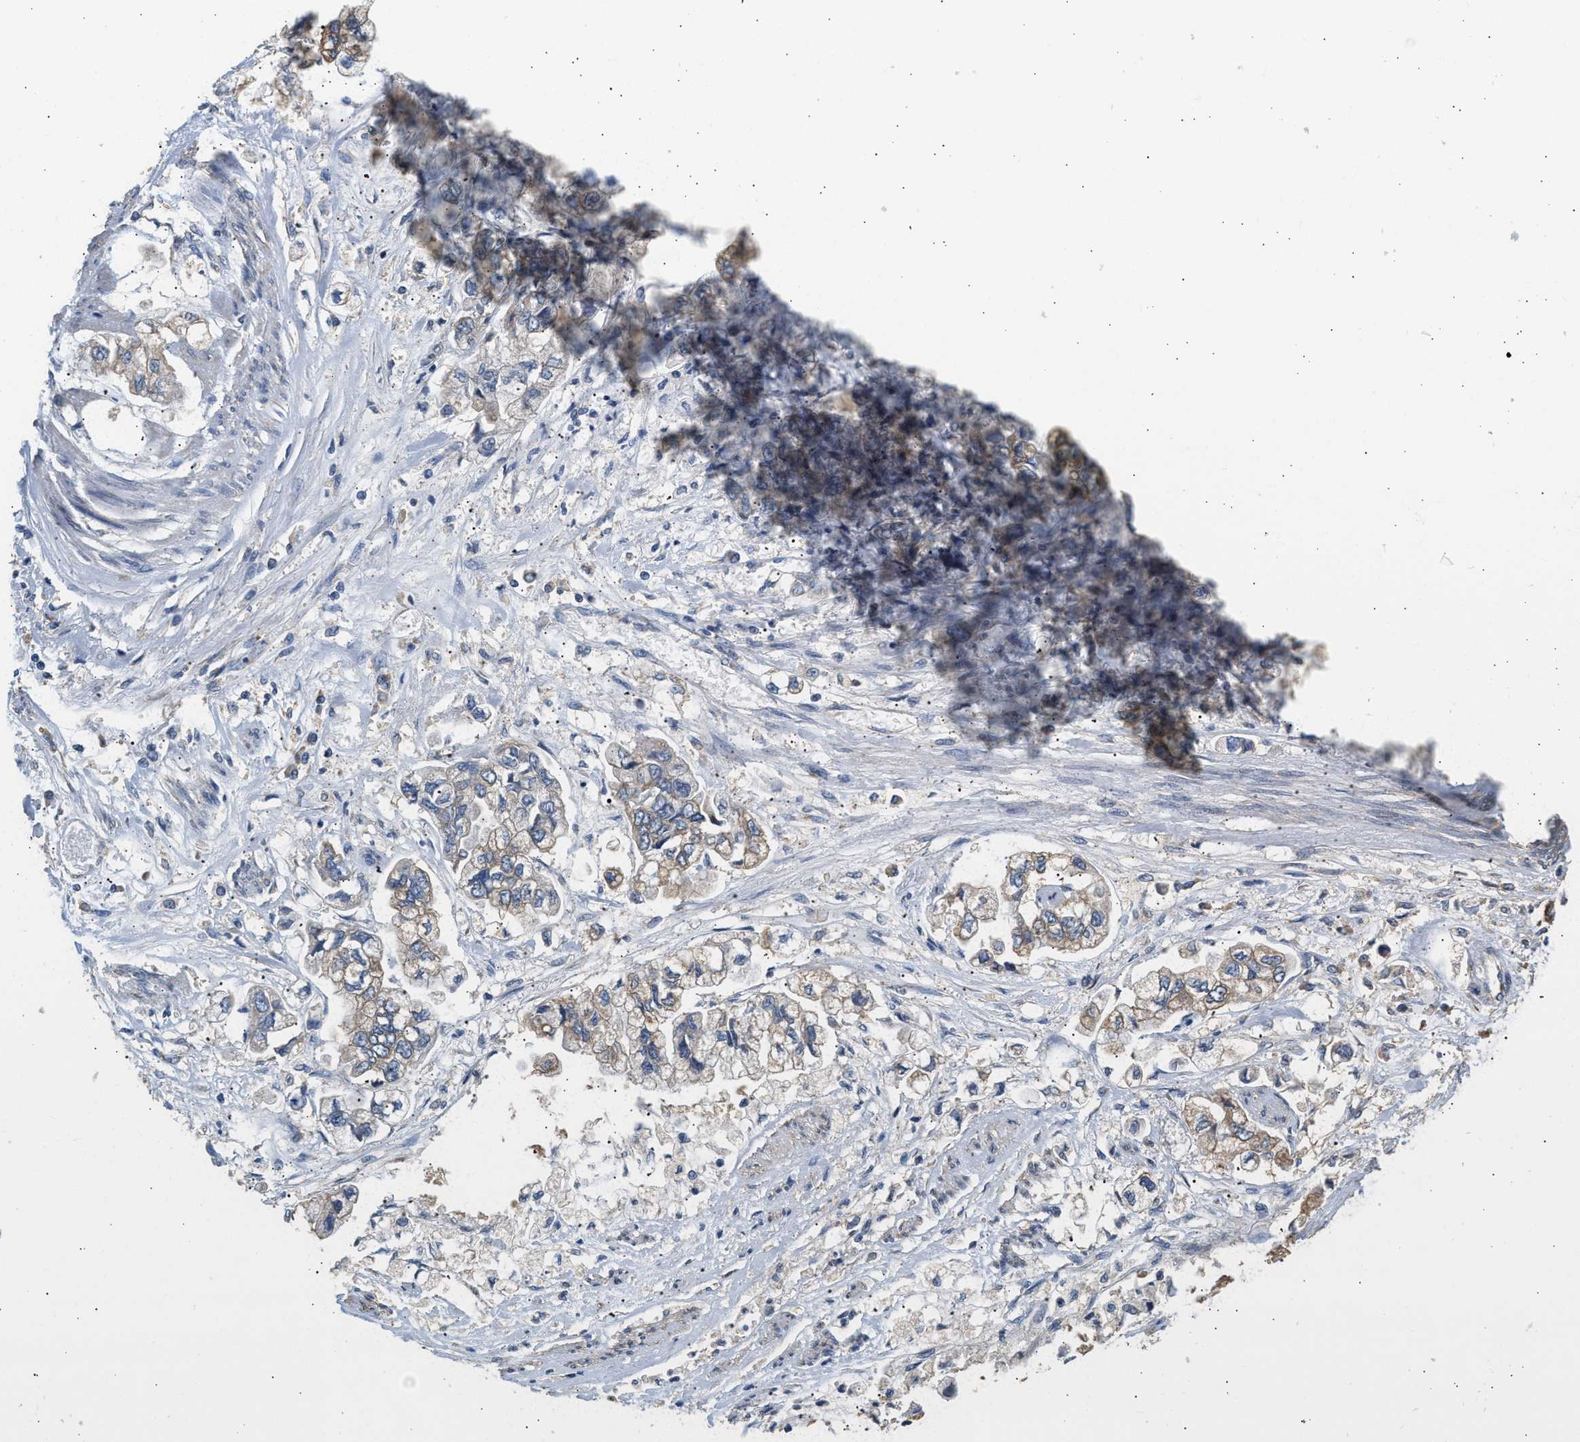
{"staining": {"intensity": "weak", "quantity": "25%-75%", "location": "cytoplasmic/membranous"}, "tissue": "stomach cancer", "cell_type": "Tumor cells", "image_type": "cancer", "snomed": [{"axis": "morphology", "description": "Normal tissue, NOS"}, {"axis": "morphology", "description": "Adenocarcinoma, NOS"}, {"axis": "topography", "description": "Stomach"}], "caption": "Immunohistochemistry (DAB (3,3'-diaminobenzidine)) staining of human stomach cancer shows weak cytoplasmic/membranous protein positivity in approximately 25%-75% of tumor cells.", "gene": "WDR31", "patient": {"sex": "male", "age": 62}}